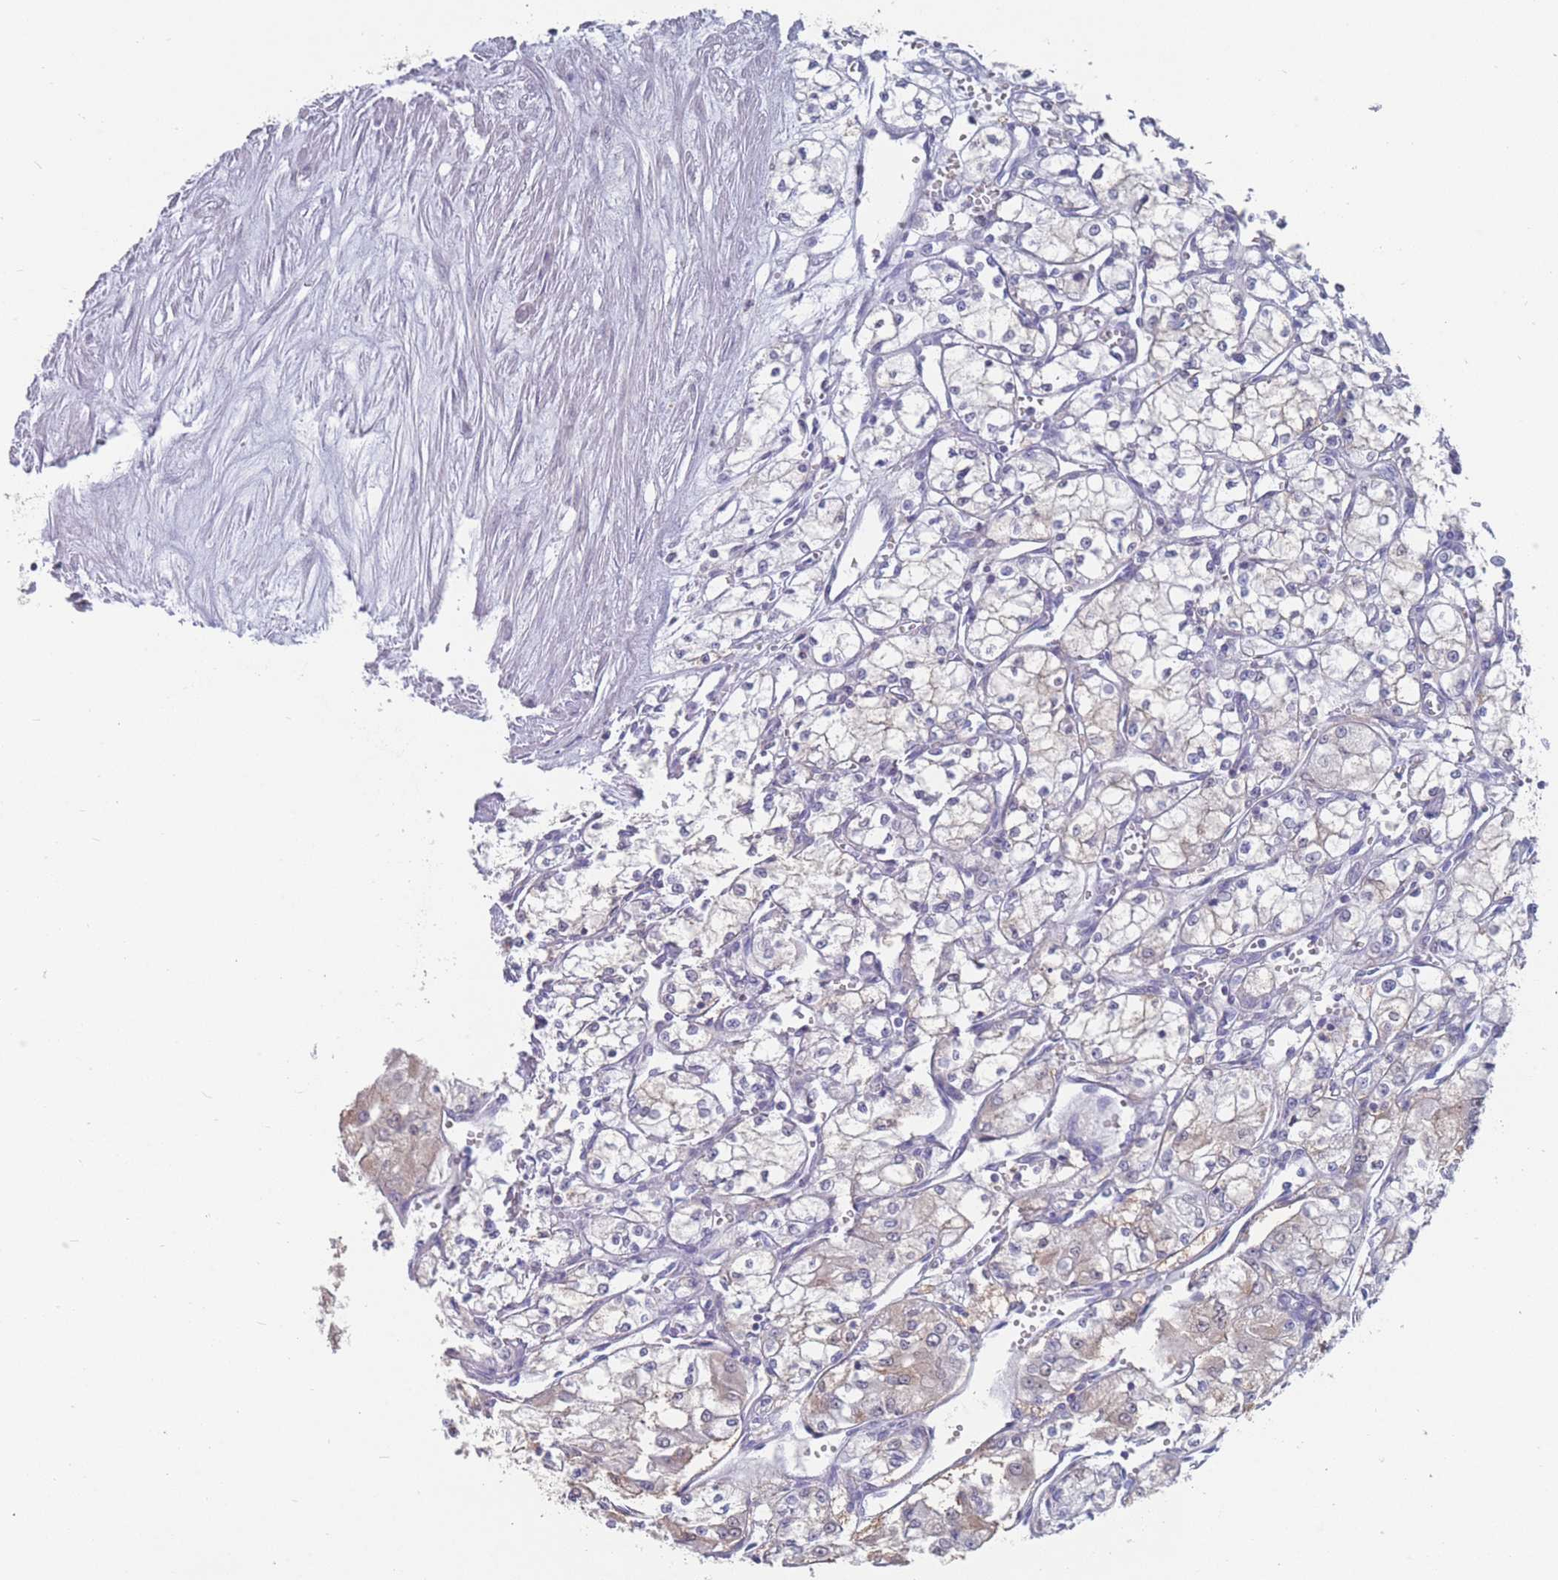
{"staining": {"intensity": "weak", "quantity": "<25%", "location": "cytoplasmic/membranous"}, "tissue": "renal cancer", "cell_type": "Tumor cells", "image_type": "cancer", "snomed": [{"axis": "morphology", "description": "Adenocarcinoma, NOS"}, {"axis": "topography", "description": "Kidney"}], "caption": "The photomicrograph demonstrates no significant staining in tumor cells of renal cancer (adenocarcinoma).", "gene": "CYP51A1", "patient": {"sex": "male", "age": 59}}